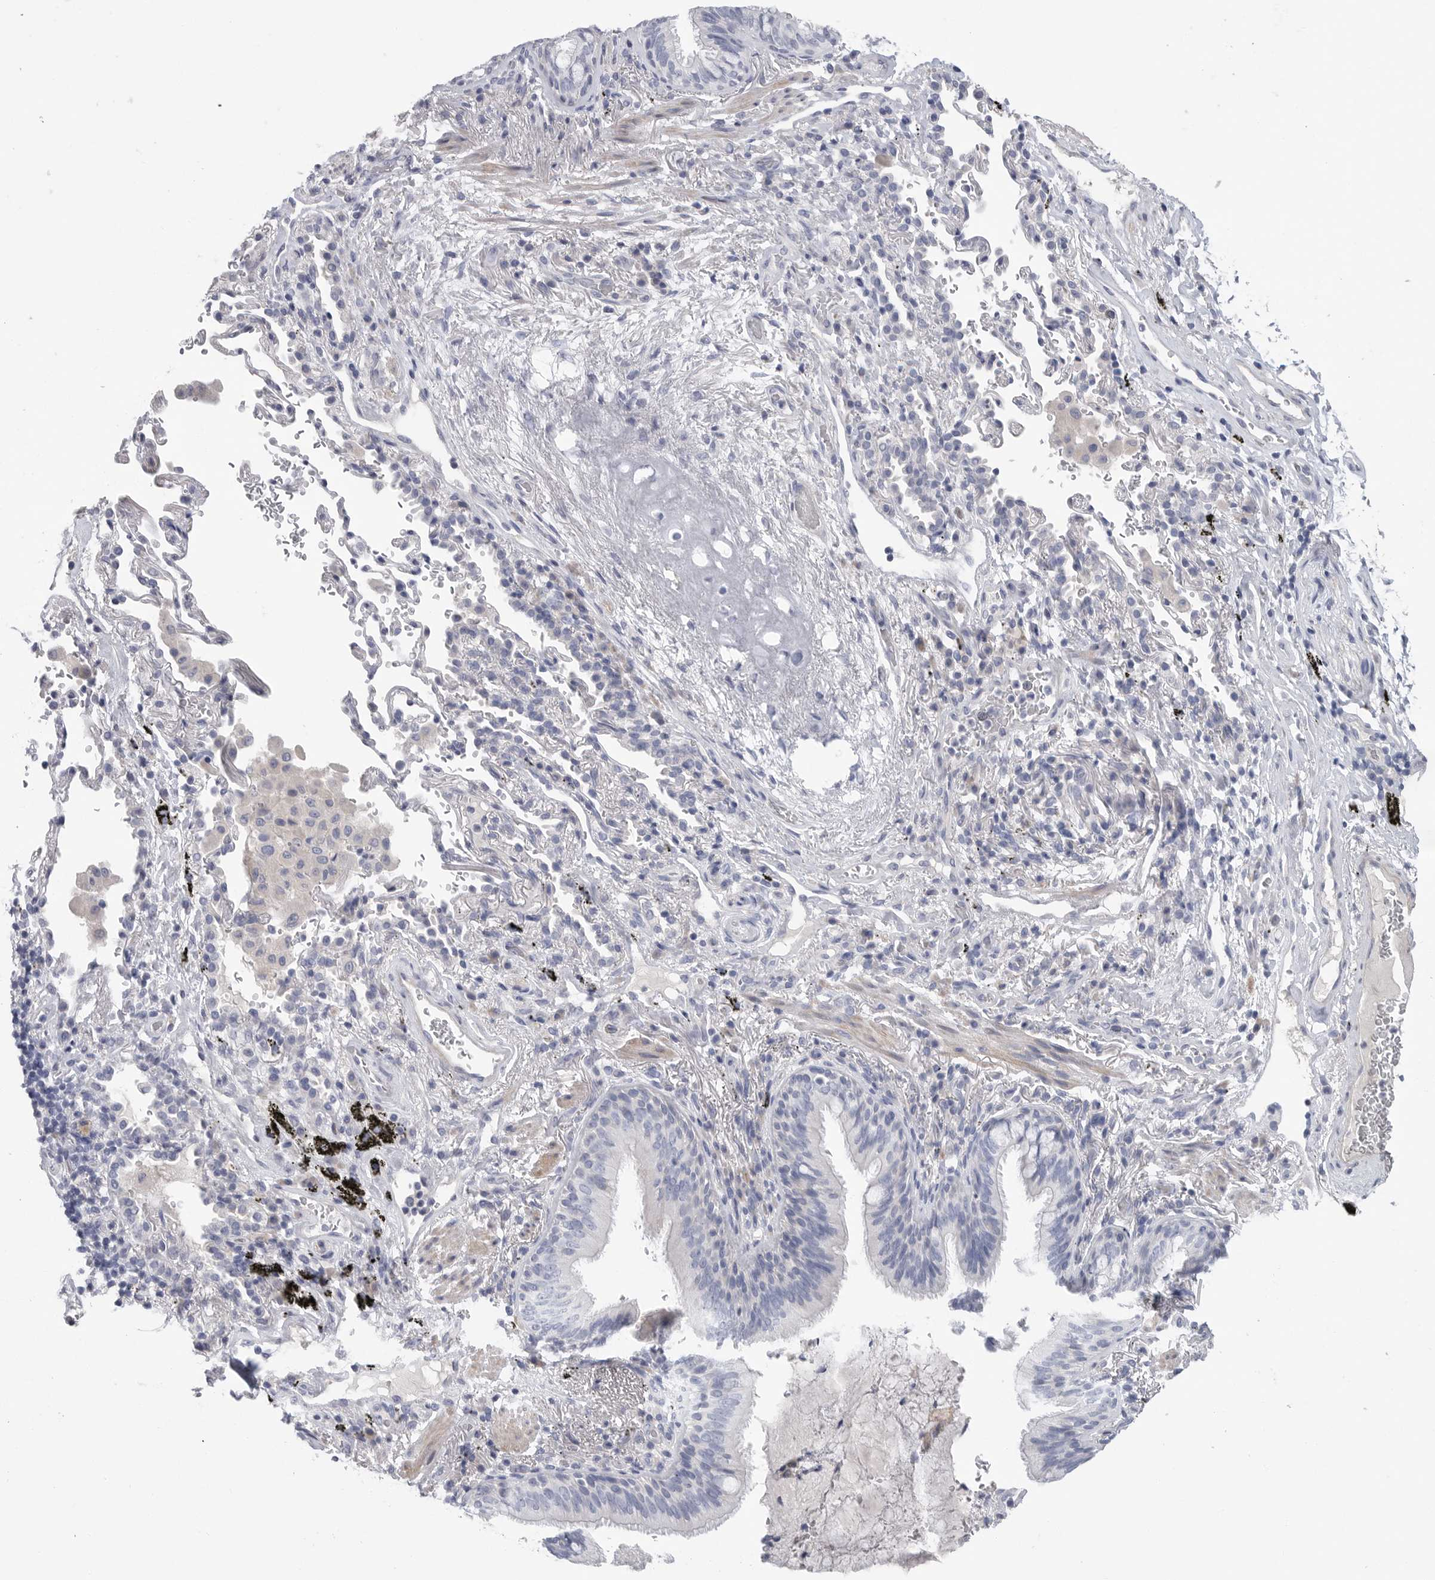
{"staining": {"intensity": "weak", "quantity": "<25%", "location": "cytoplasmic/membranous"}, "tissue": "bronchus", "cell_type": "Respiratory epithelial cells", "image_type": "normal", "snomed": [{"axis": "morphology", "description": "Normal tissue, NOS"}, {"axis": "morphology", "description": "Inflammation, NOS"}, {"axis": "topography", "description": "Bronchus"}], "caption": "This is an IHC photomicrograph of normal bronchus. There is no positivity in respiratory epithelial cells.", "gene": "CAMK2B", "patient": {"sex": "male", "age": 69}}